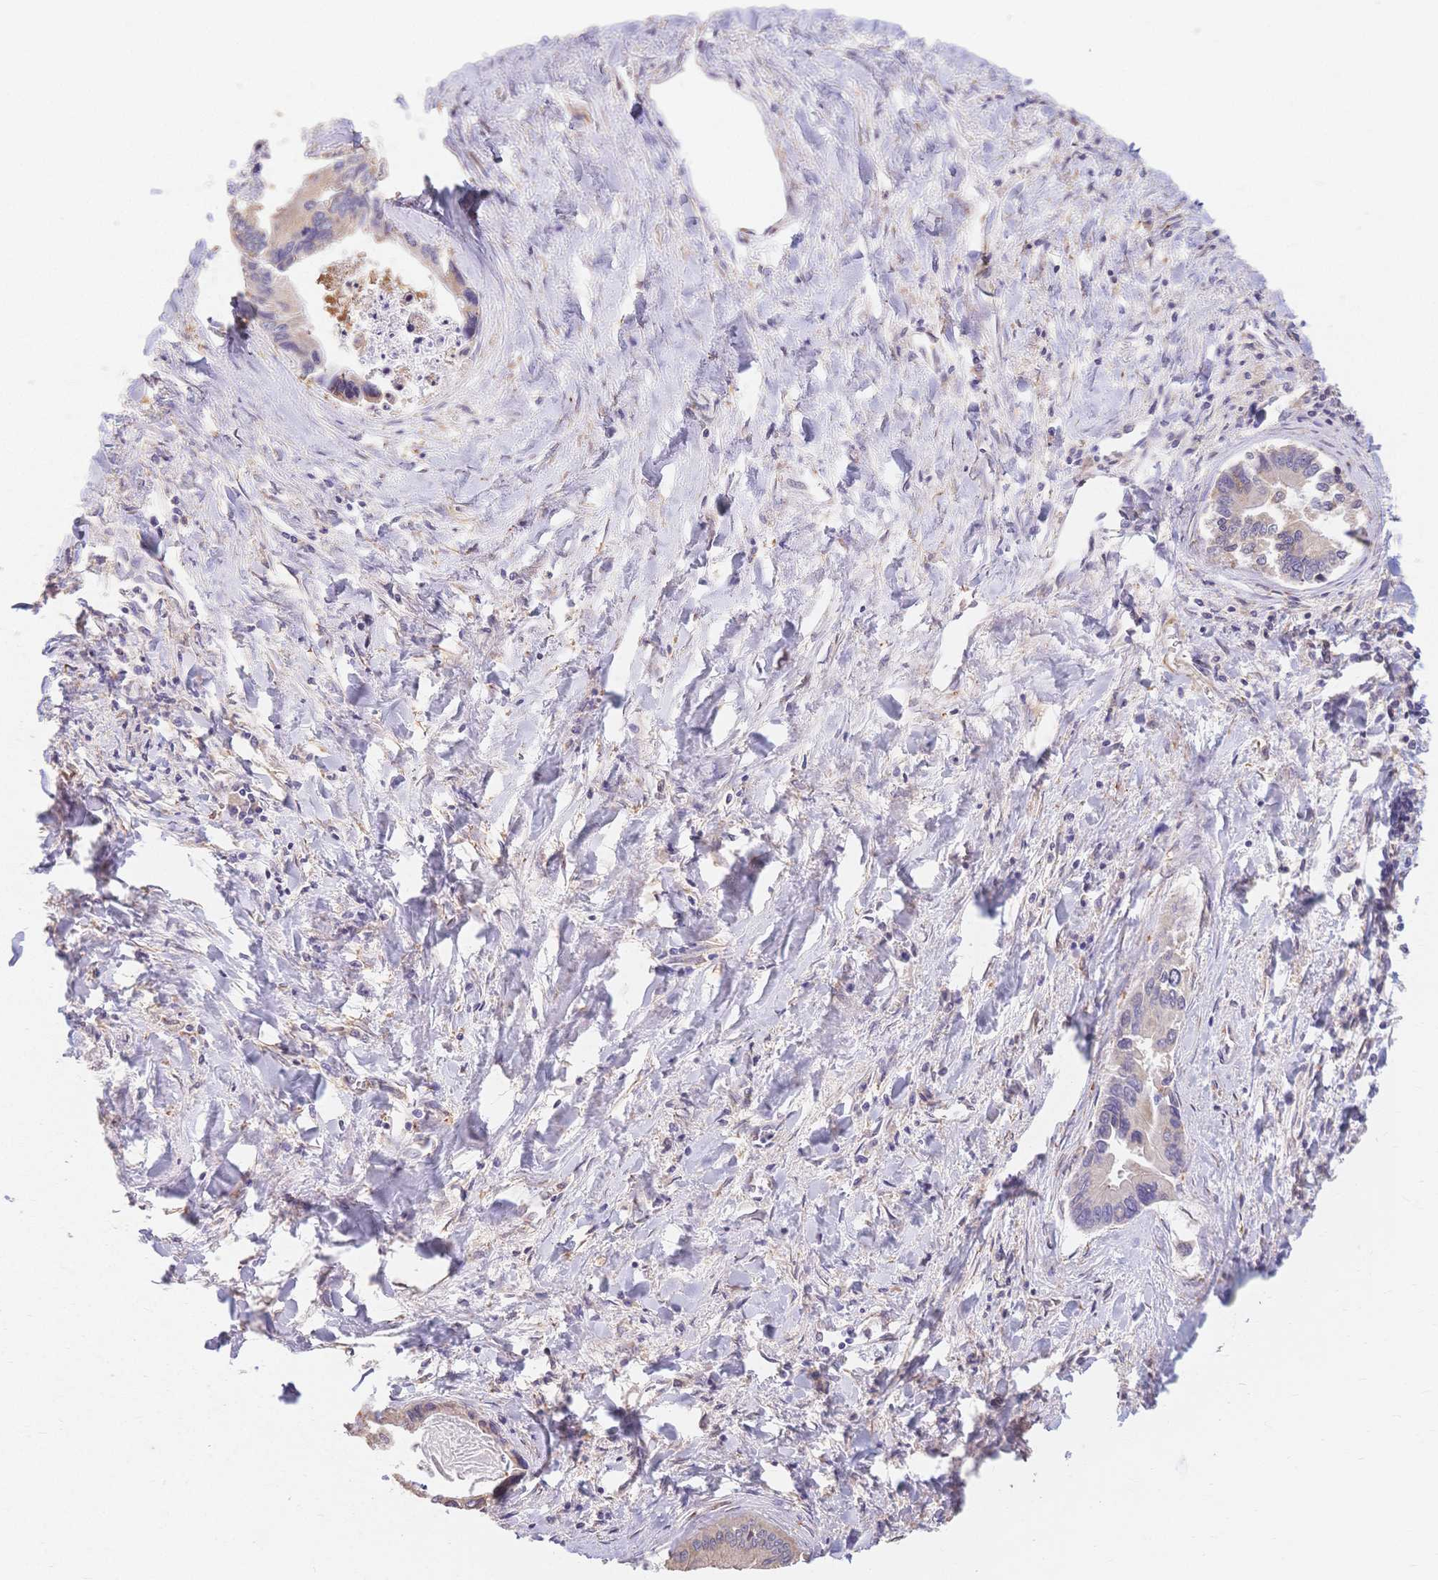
{"staining": {"intensity": "weak", "quantity": "25%-75%", "location": "cytoplasmic/membranous"}, "tissue": "liver cancer", "cell_type": "Tumor cells", "image_type": "cancer", "snomed": [{"axis": "morphology", "description": "Cholangiocarcinoma"}, {"axis": "topography", "description": "Liver"}], "caption": "Immunohistochemical staining of liver cancer shows low levels of weak cytoplasmic/membranous protein expression in about 25%-75% of tumor cells. The staining was performed using DAB, with brown indicating positive protein expression. Nuclei are stained blue with hematoxylin.", "gene": "HS3ST5", "patient": {"sex": "male", "age": 66}}